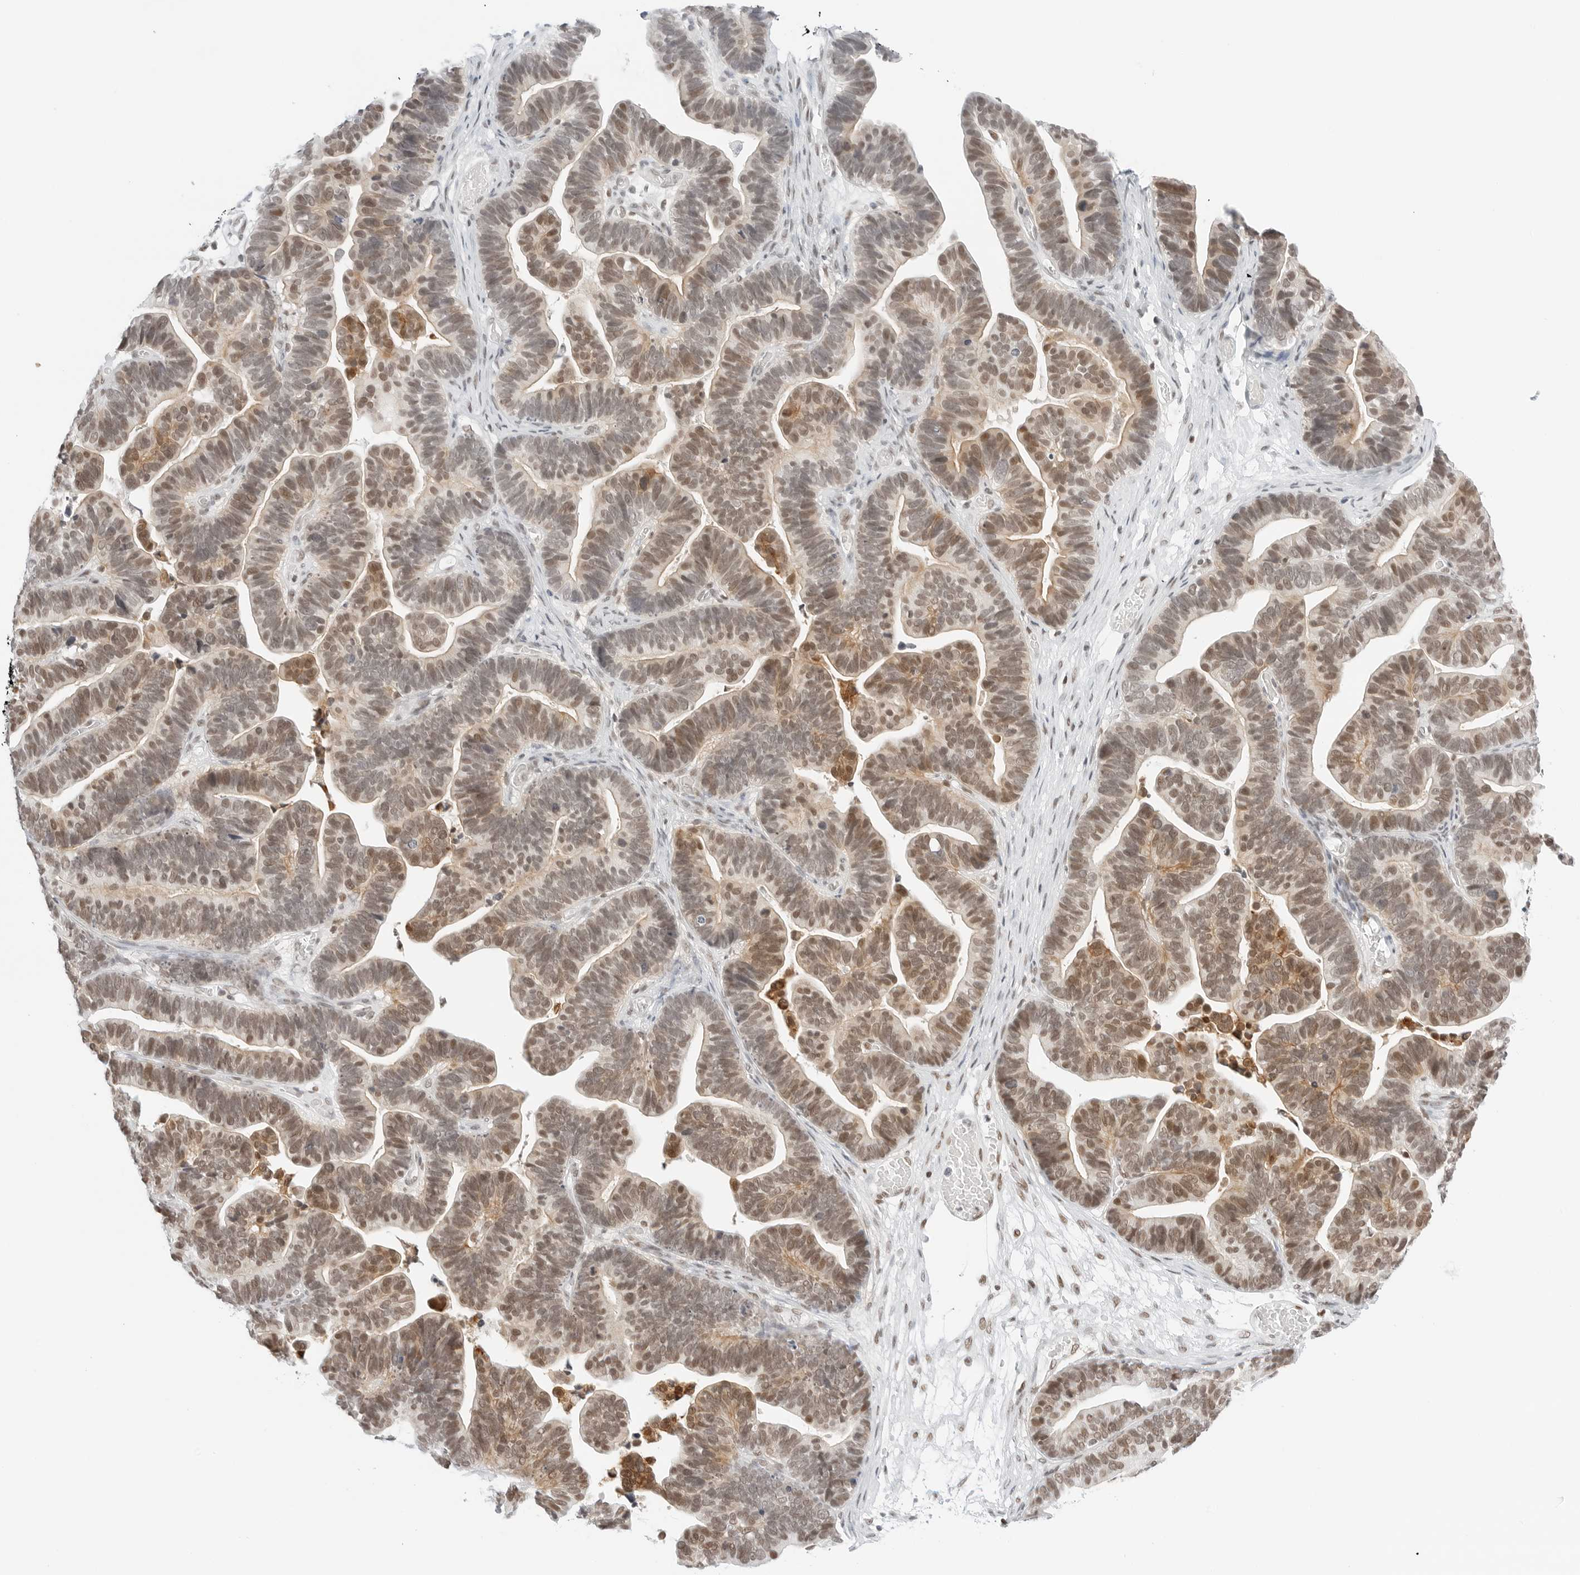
{"staining": {"intensity": "moderate", "quantity": ">75%", "location": "cytoplasmic/membranous,nuclear"}, "tissue": "ovarian cancer", "cell_type": "Tumor cells", "image_type": "cancer", "snomed": [{"axis": "morphology", "description": "Cystadenocarcinoma, serous, NOS"}, {"axis": "topography", "description": "Ovary"}], "caption": "Protein expression by IHC exhibits moderate cytoplasmic/membranous and nuclear staining in about >75% of tumor cells in serous cystadenocarcinoma (ovarian). (Stains: DAB (3,3'-diaminobenzidine) in brown, nuclei in blue, Microscopy: brightfield microscopy at high magnification).", "gene": "CRTC2", "patient": {"sex": "female", "age": 56}}